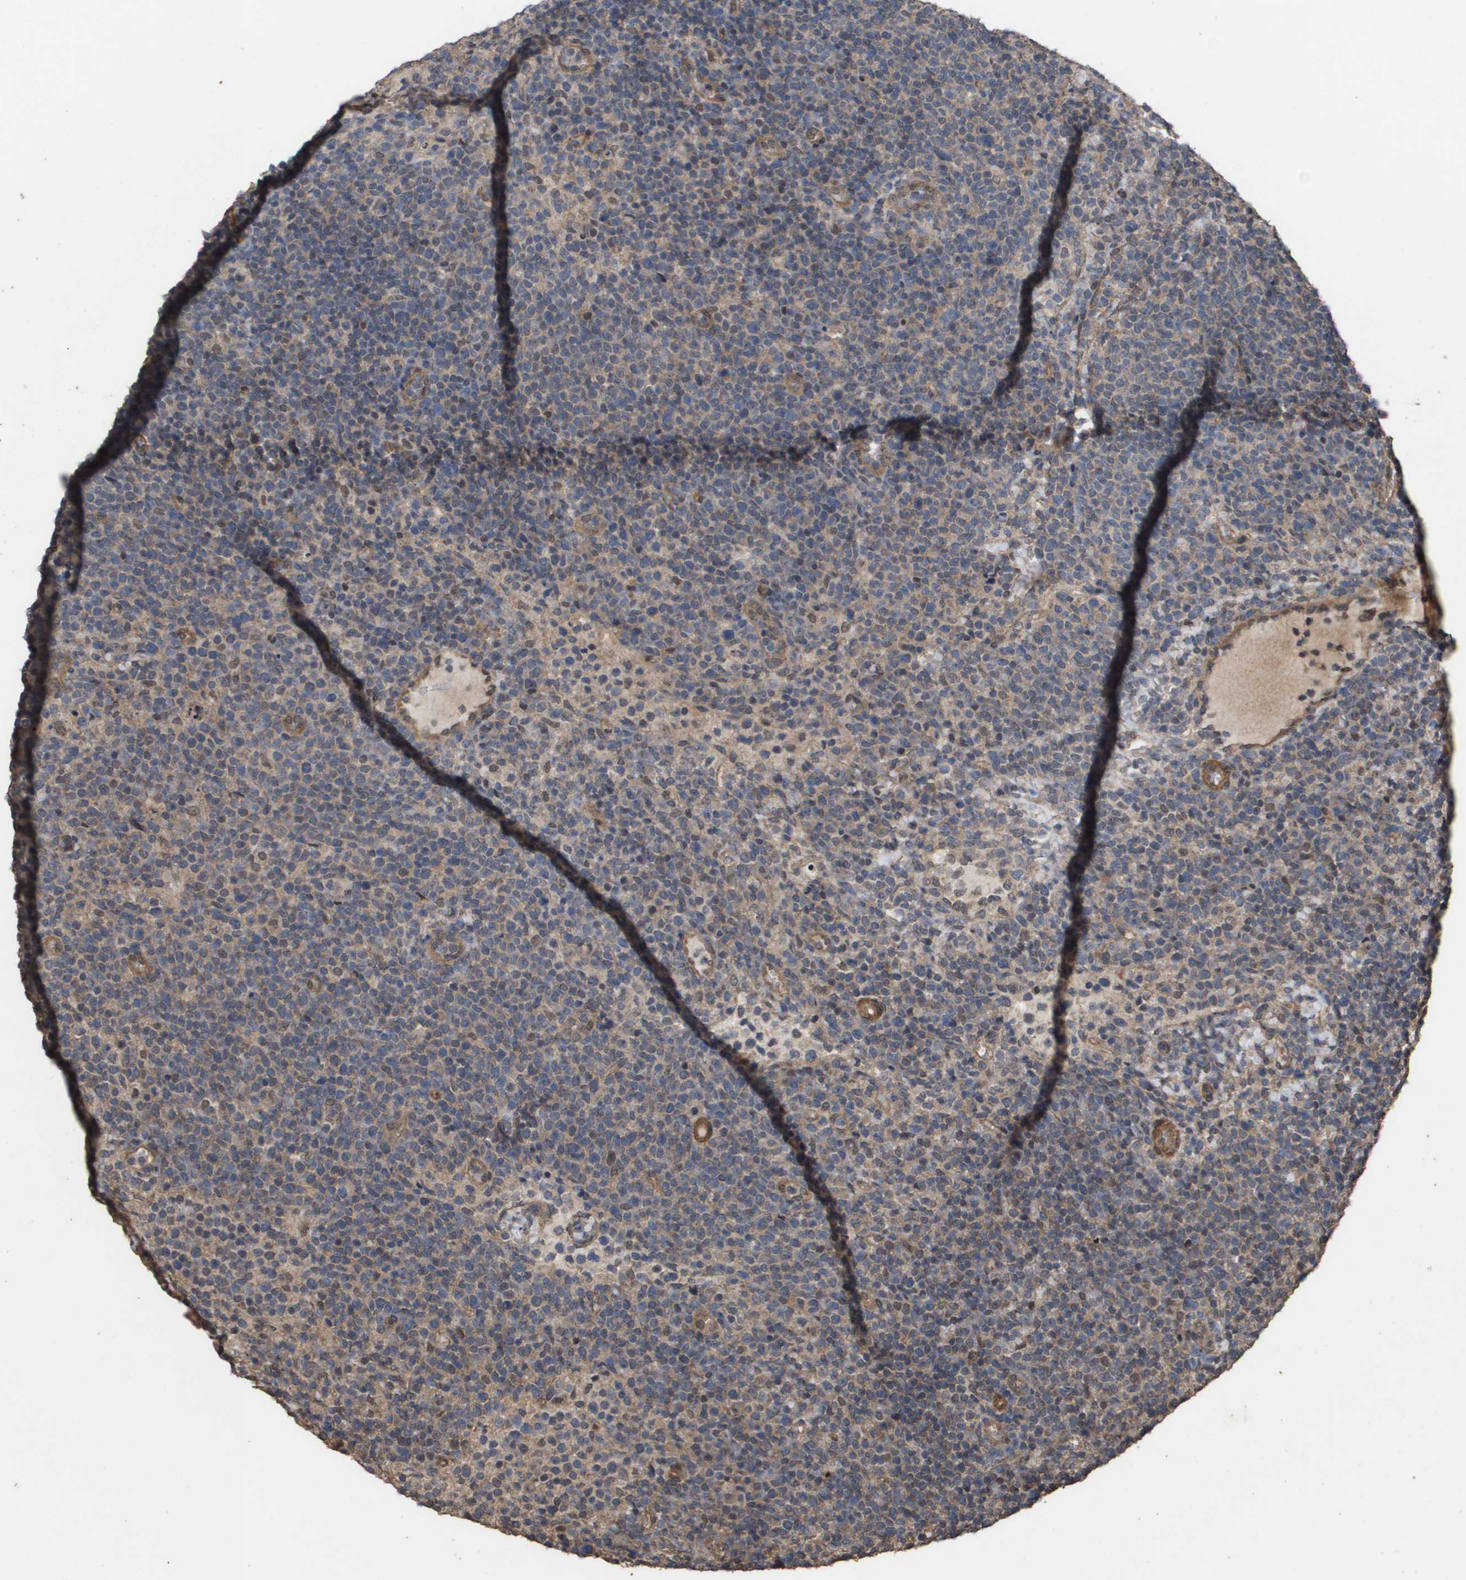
{"staining": {"intensity": "weak", "quantity": ">75%", "location": "cytoplasmic/membranous"}, "tissue": "lymphoma", "cell_type": "Tumor cells", "image_type": "cancer", "snomed": [{"axis": "morphology", "description": "Malignant lymphoma, non-Hodgkin's type, High grade"}, {"axis": "topography", "description": "Lymph node"}], "caption": "A brown stain labels weak cytoplasmic/membranous staining of a protein in human lymphoma tumor cells.", "gene": "CUL5", "patient": {"sex": "male", "age": 61}}